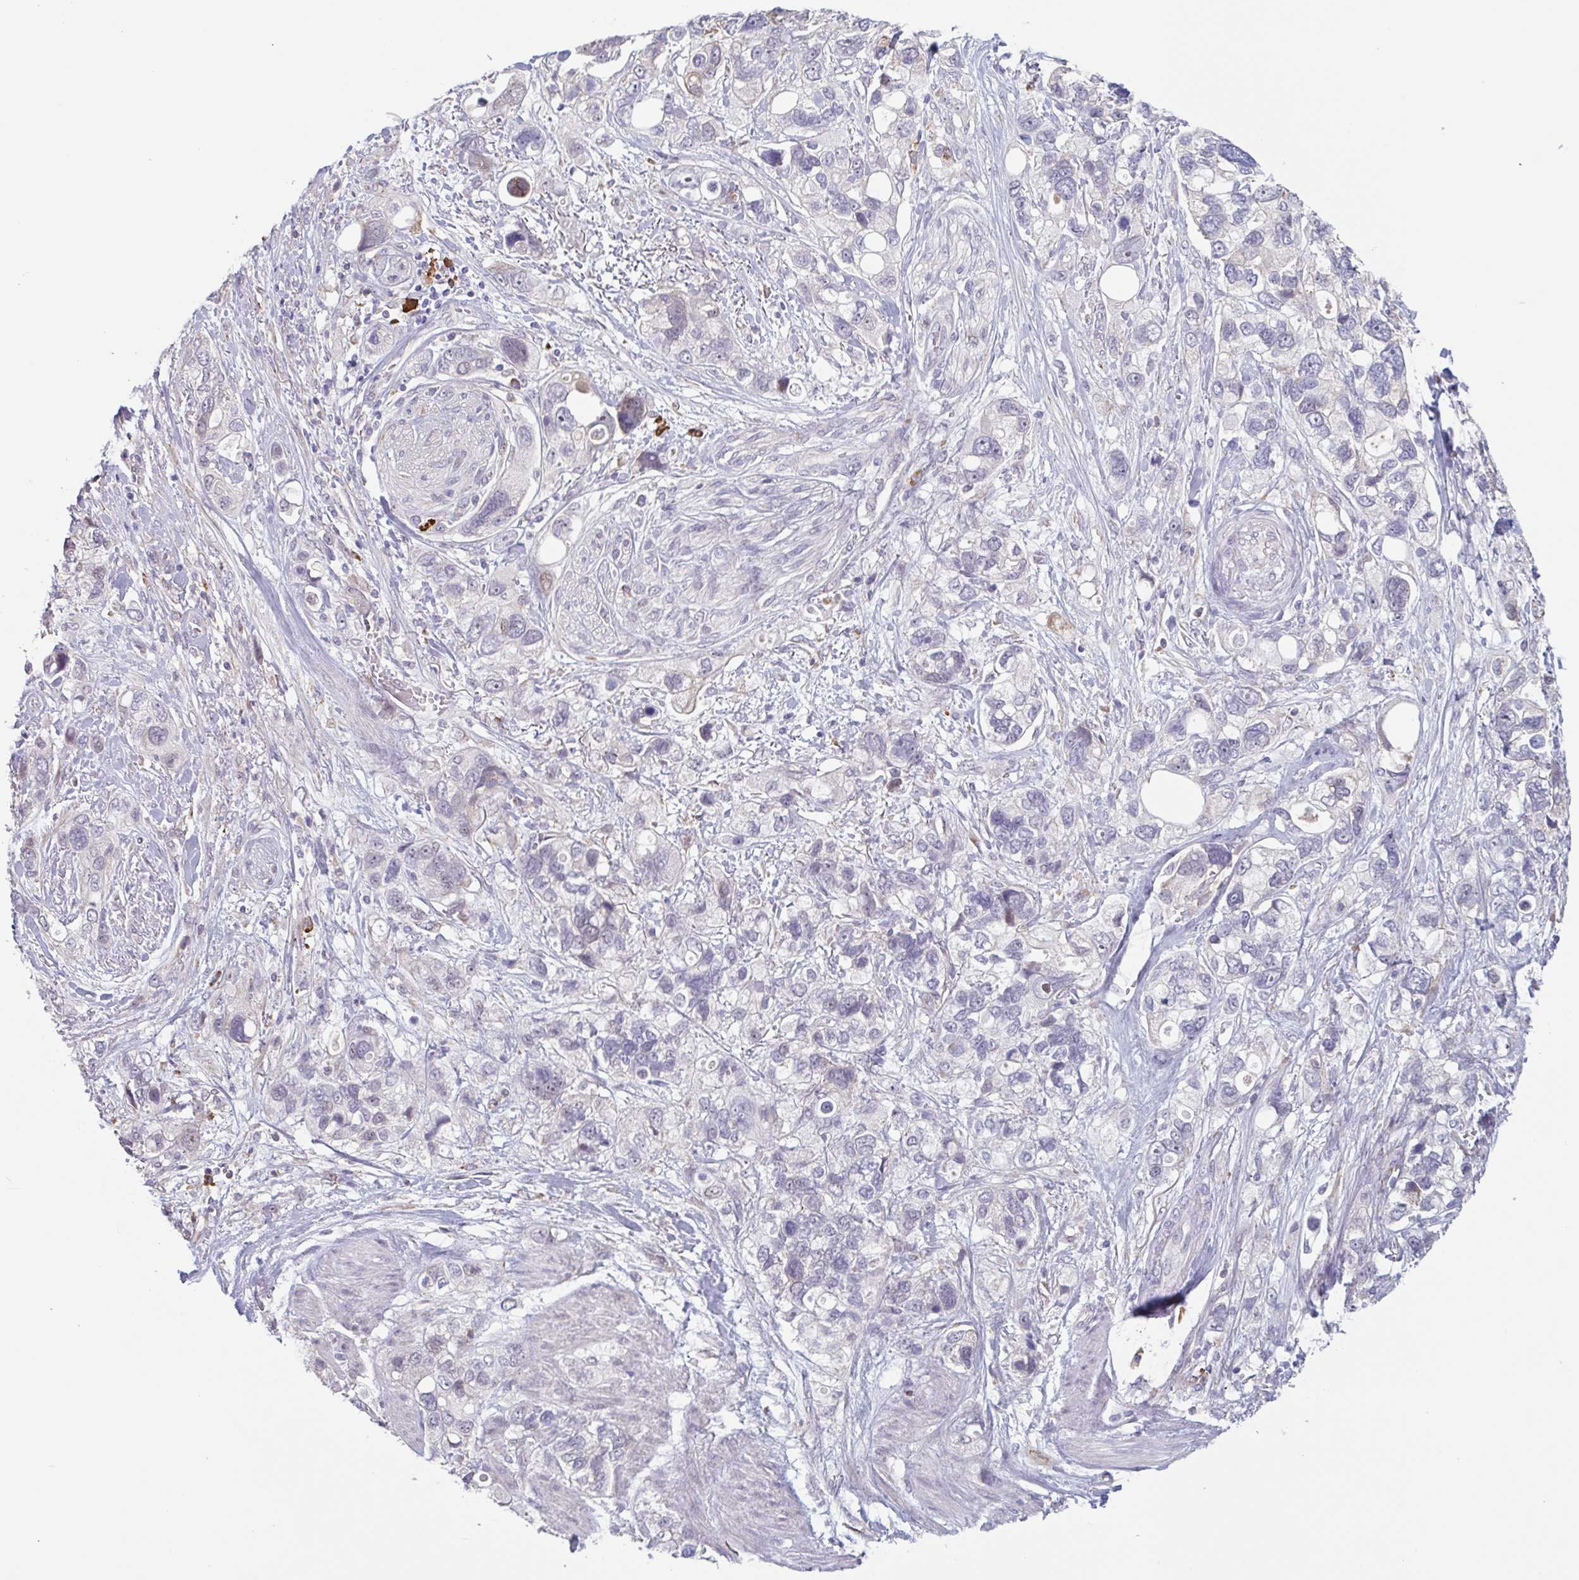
{"staining": {"intensity": "negative", "quantity": "none", "location": "none"}, "tissue": "stomach cancer", "cell_type": "Tumor cells", "image_type": "cancer", "snomed": [{"axis": "morphology", "description": "Adenocarcinoma, NOS"}, {"axis": "topography", "description": "Stomach, upper"}], "caption": "The immunohistochemistry (IHC) histopathology image has no significant staining in tumor cells of stomach adenocarcinoma tissue. Nuclei are stained in blue.", "gene": "TAF1D", "patient": {"sex": "female", "age": 81}}